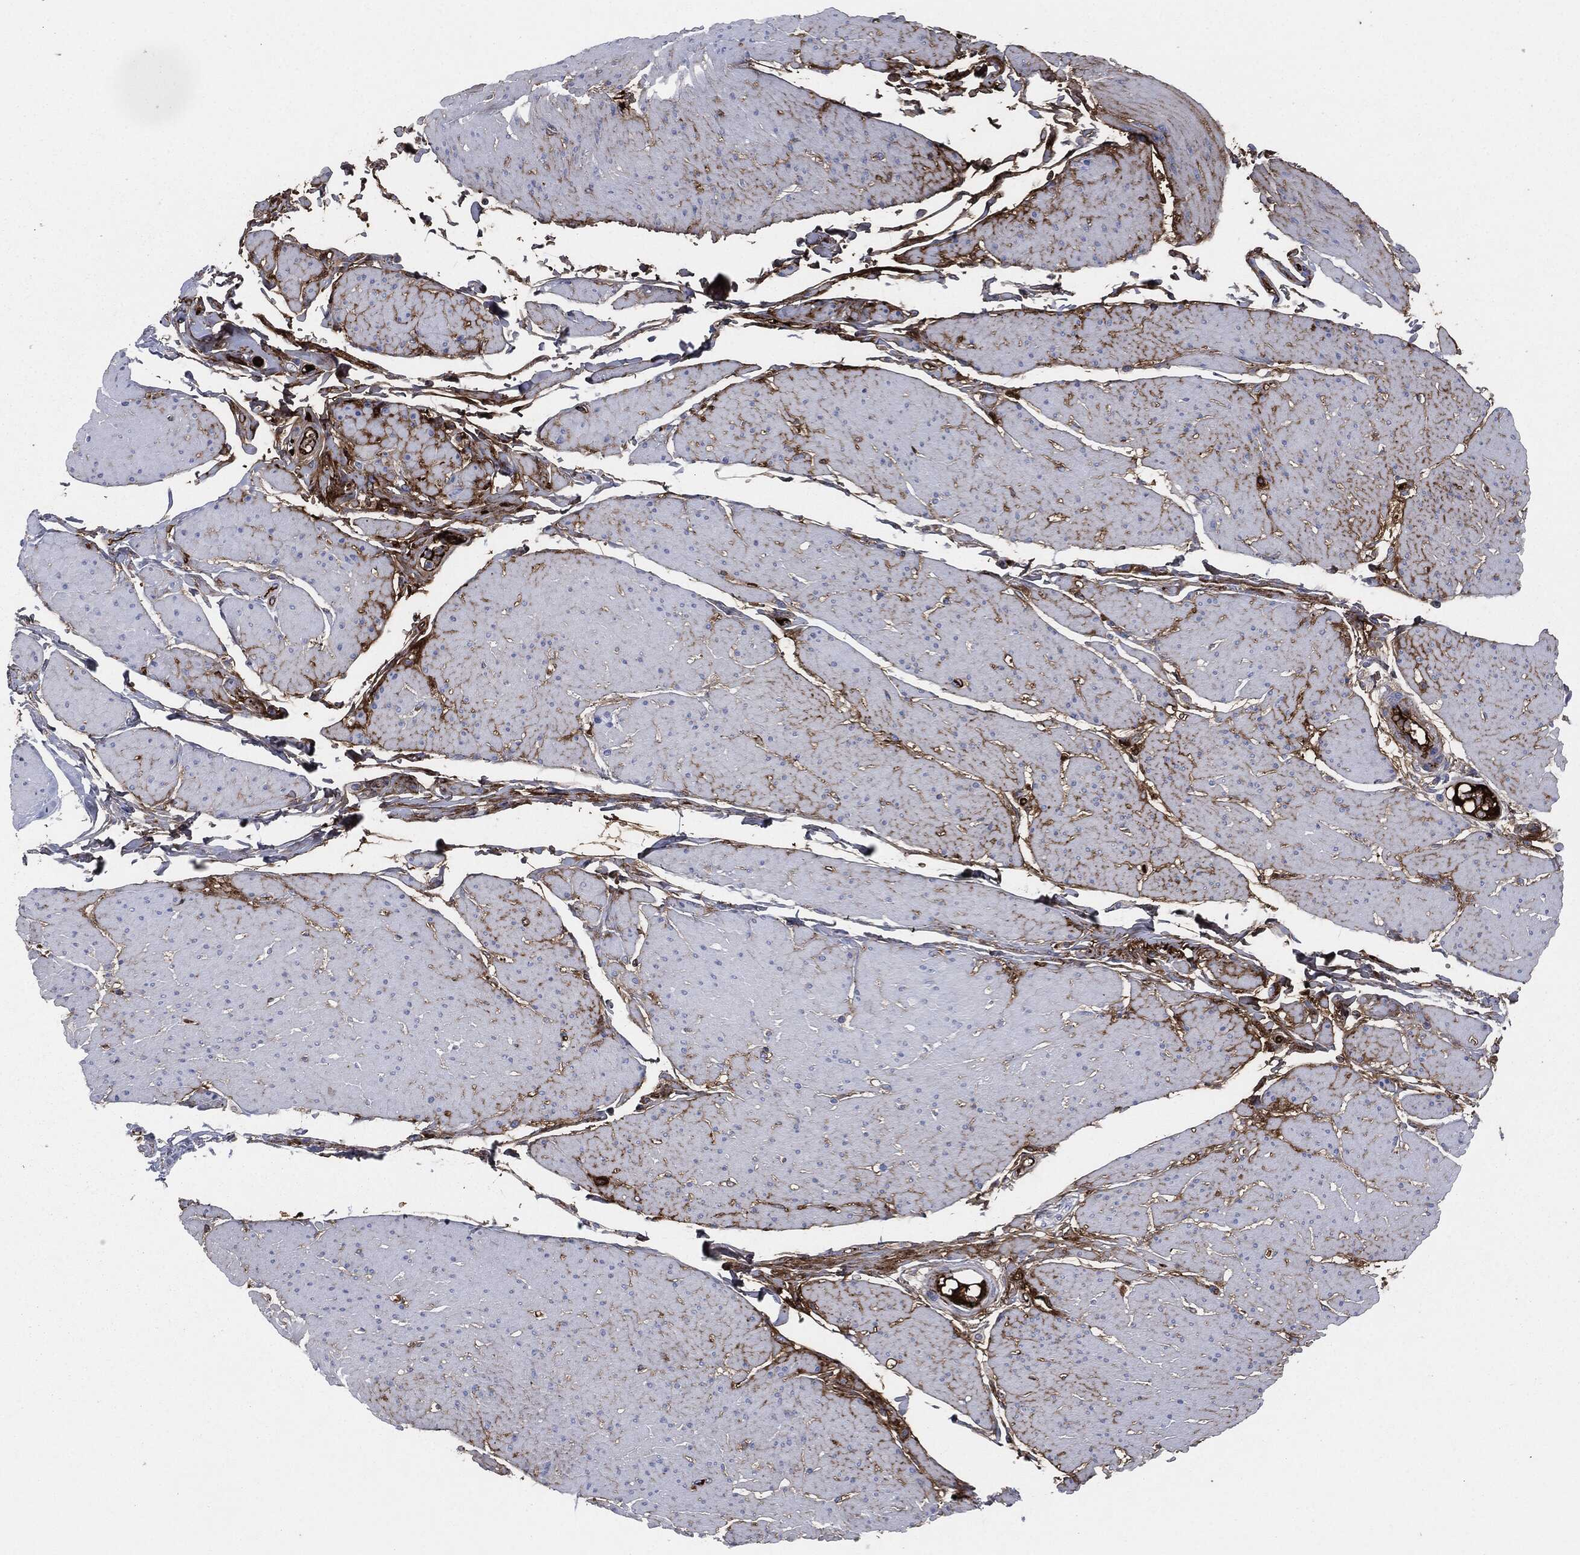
{"staining": {"intensity": "negative", "quantity": "none", "location": "none"}, "tissue": "smooth muscle", "cell_type": "Smooth muscle cells", "image_type": "normal", "snomed": [{"axis": "morphology", "description": "Normal tissue, NOS"}, {"axis": "topography", "description": "Smooth muscle"}, {"axis": "topography", "description": "Anal"}], "caption": "Immunohistochemistry micrograph of unremarkable smooth muscle: smooth muscle stained with DAB exhibits no significant protein positivity in smooth muscle cells. (Stains: DAB (3,3'-diaminobenzidine) IHC with hematoxylin counter stain, Microscopy: brightfield microscopy at high magnification).", "gene": "APOB", "patient": {"sex": "male", "age": 83}}